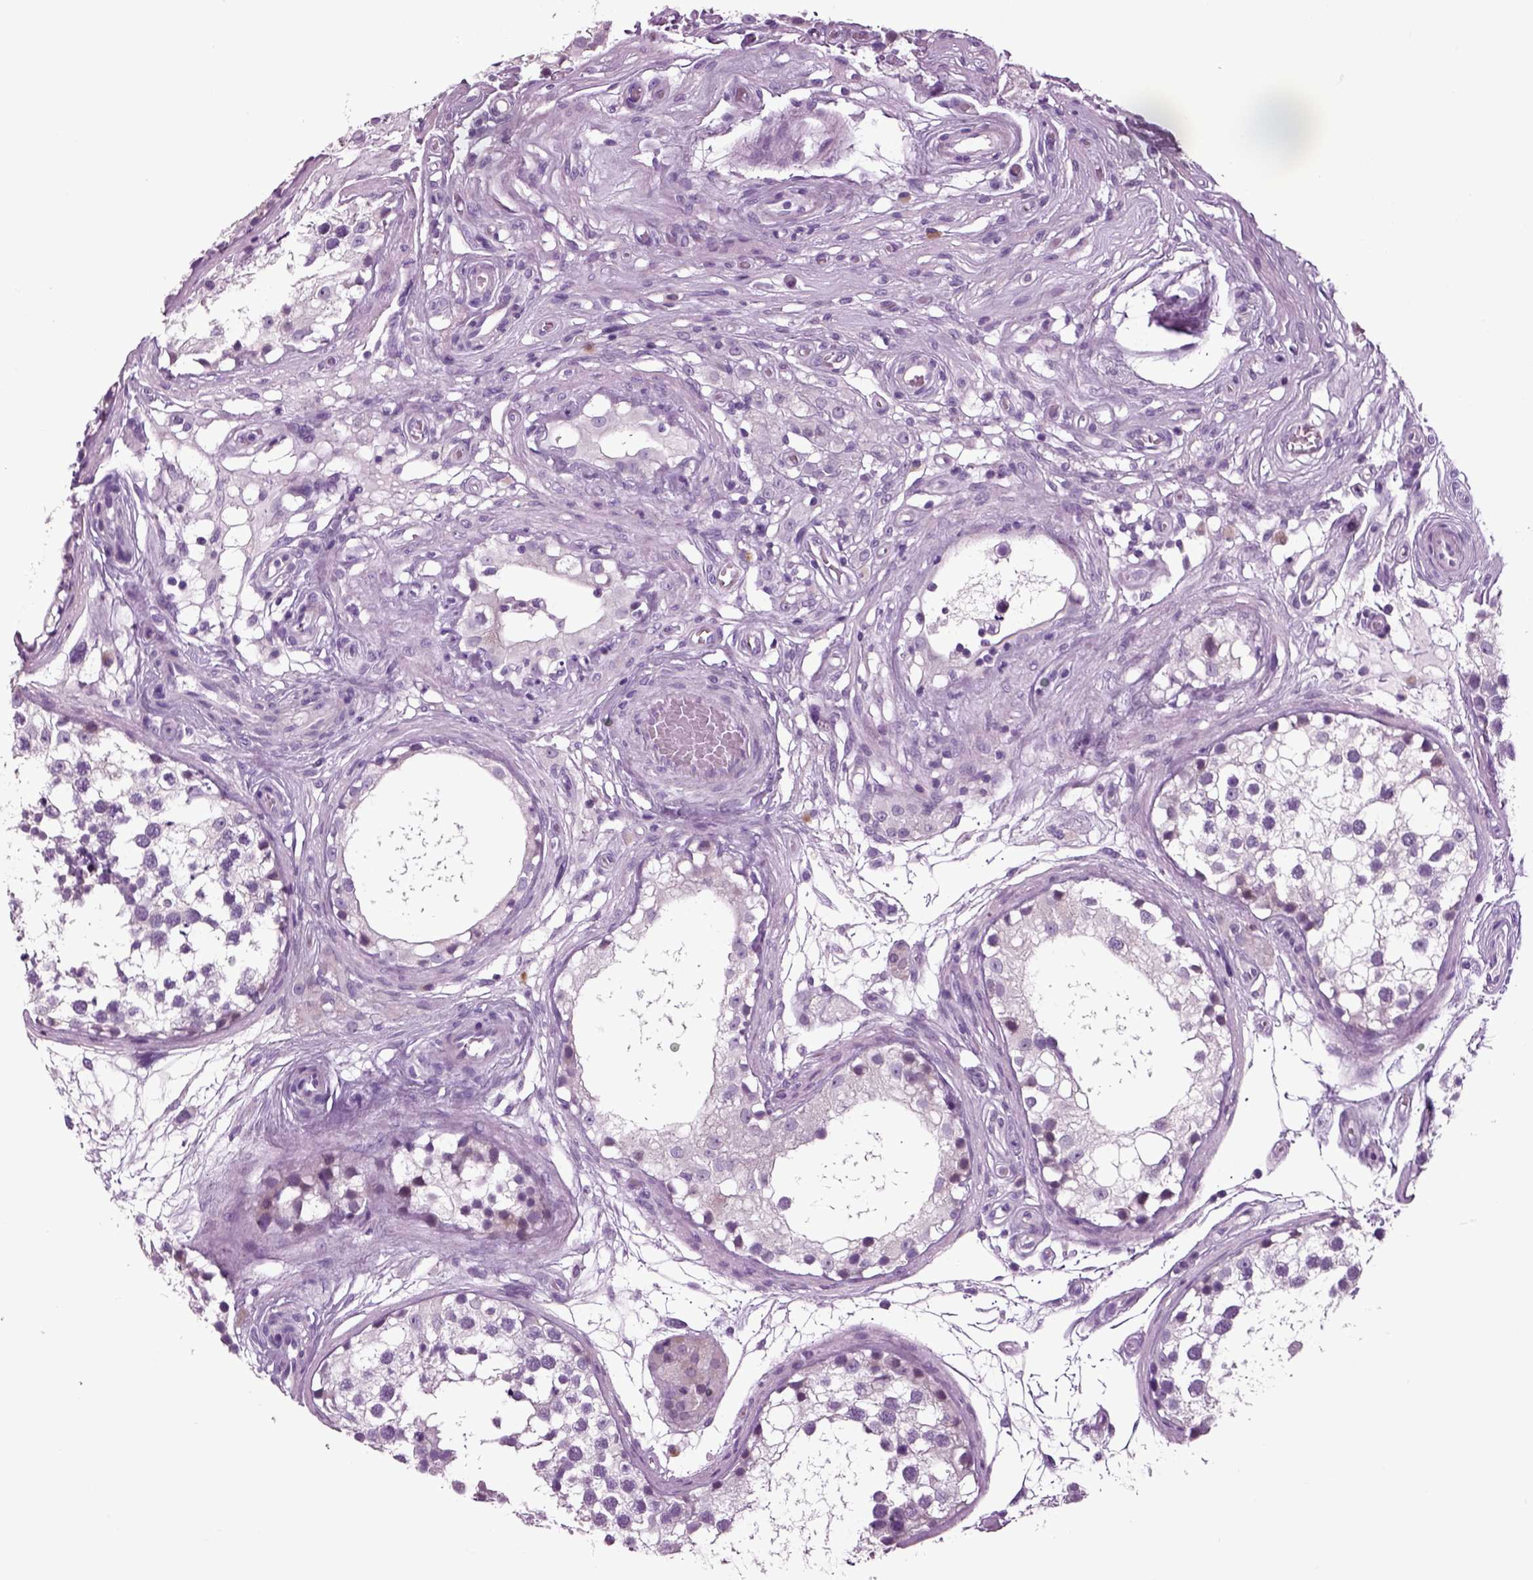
{"staining": {"intensity": "negative", "quantity": "none", "location": "none"}, "tissue": "testis", "cell_type": "Cells in seminiferous ducts", "image_type": "normal", "snomed": [{"axis": "morphology", "description": "Normal tissue, NOS"}, {"axis": "morphology", "description": "Seminoma, NOS"}, {"axis": "topography", "description": "Testis"}], "caption": "An IHC micrograph of unremarkable testis is shown. There is no staining in cells in seminiferous ducts of testis. (Brightfield microscopy of DAB (3,3'-diaminobenzidine) immunohistochemistry at high magnification).", "gene": "ARHGAP11A", "patient": {"sex": "male", "age": 65}}